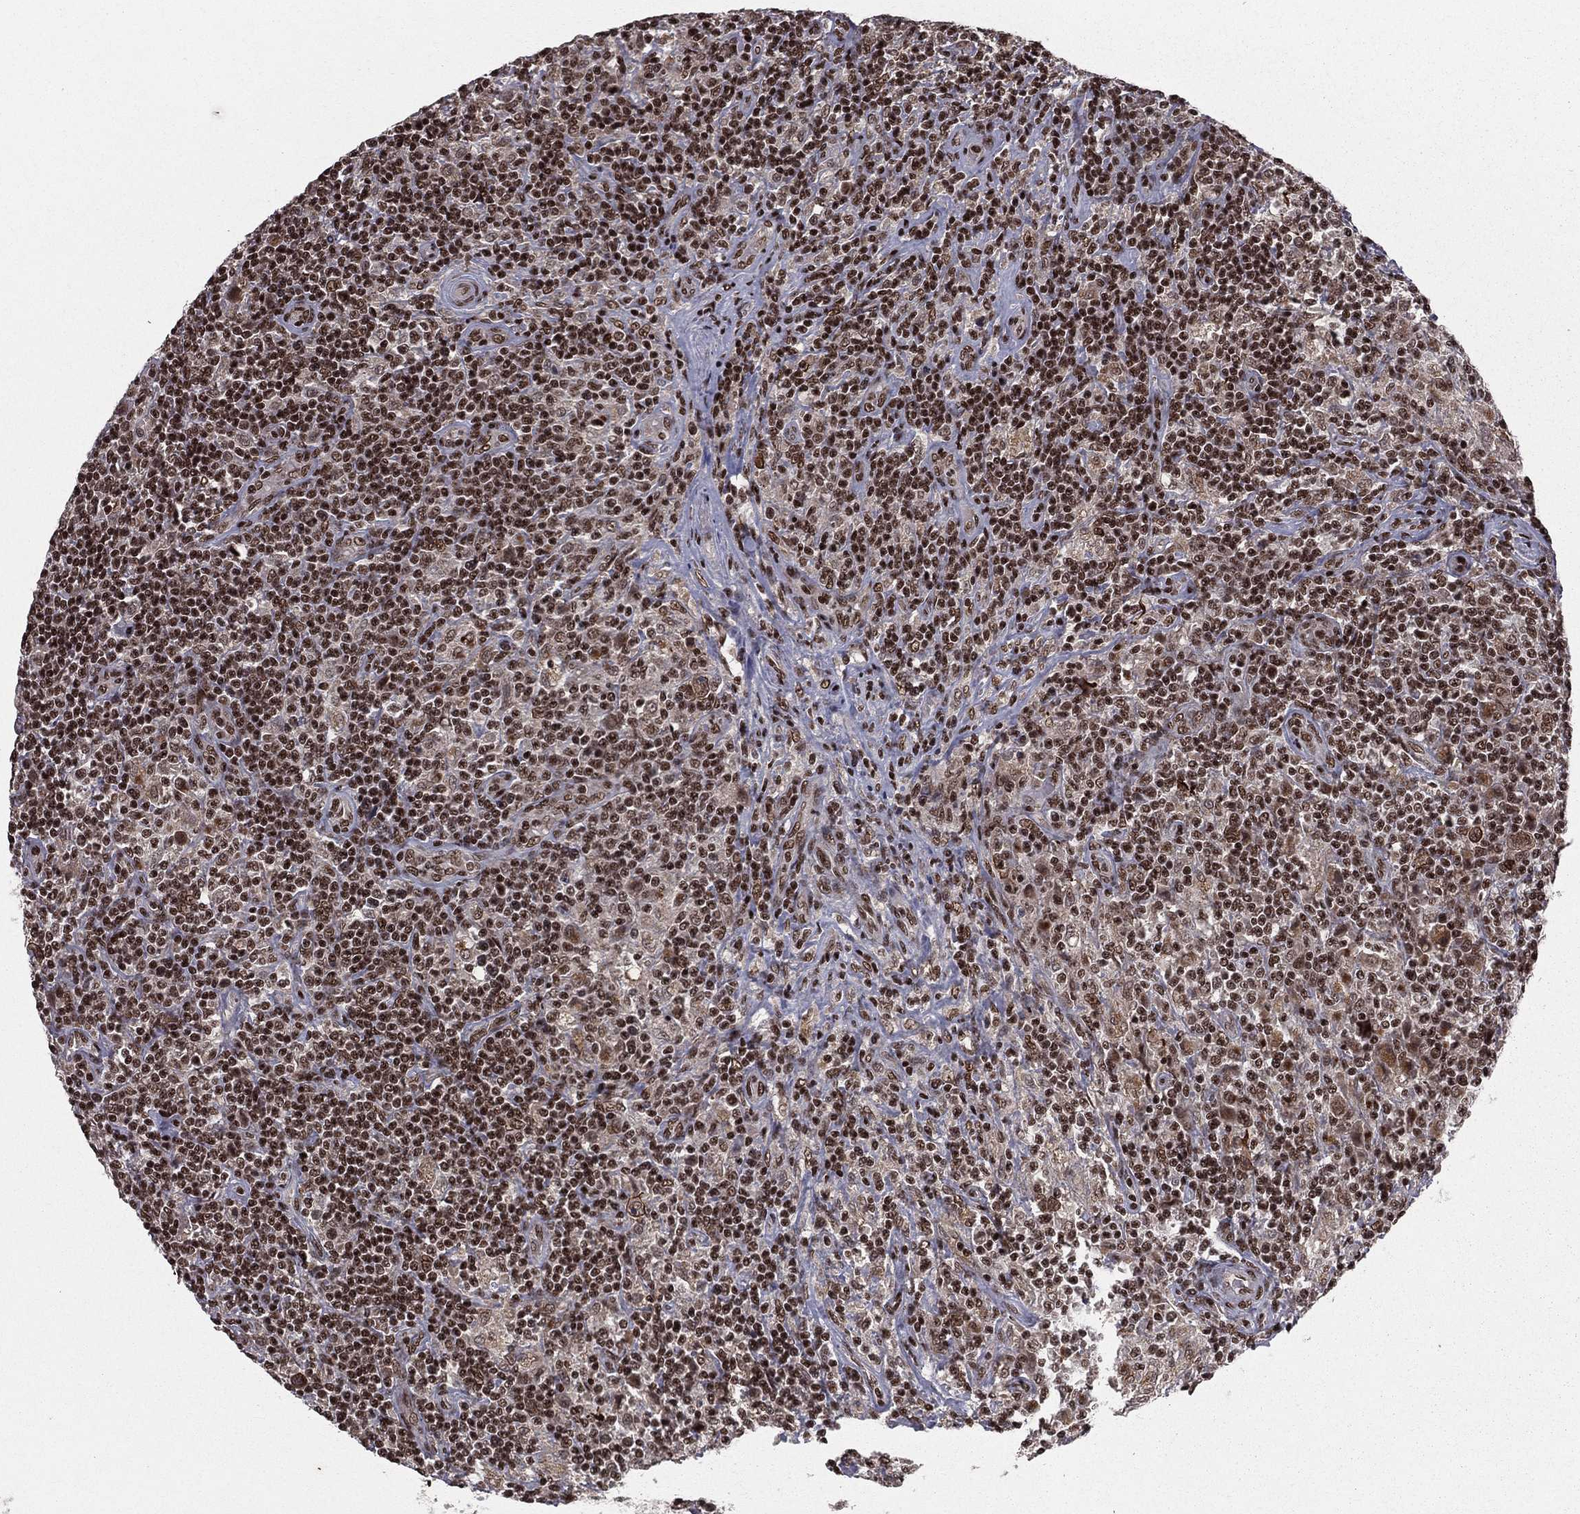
{"staining": {"intensity": "moderate", "quantity": "25%-75%", "location": "nuclear"}, "tissue": "lymphoma", "cell_type": "Tumor cells", "image_type": "cancer", "snomed": [{"axis": "morphology", "description": "Hodgkin's disease, NOS"}, {"axis": "topography", "description": "Lymph node"}], "caption": "An immunohistochemistry (IHC) histopathology image of neoplastic tissue is shown. Protein staining in brown highlights moderate nuclear positivity in lymphoma within tumor cells. Ihc stains the protein in brown and the nuclei are stained blue.", "gene": "NFYB", "patient": {"sex": "male", "age": 70}}